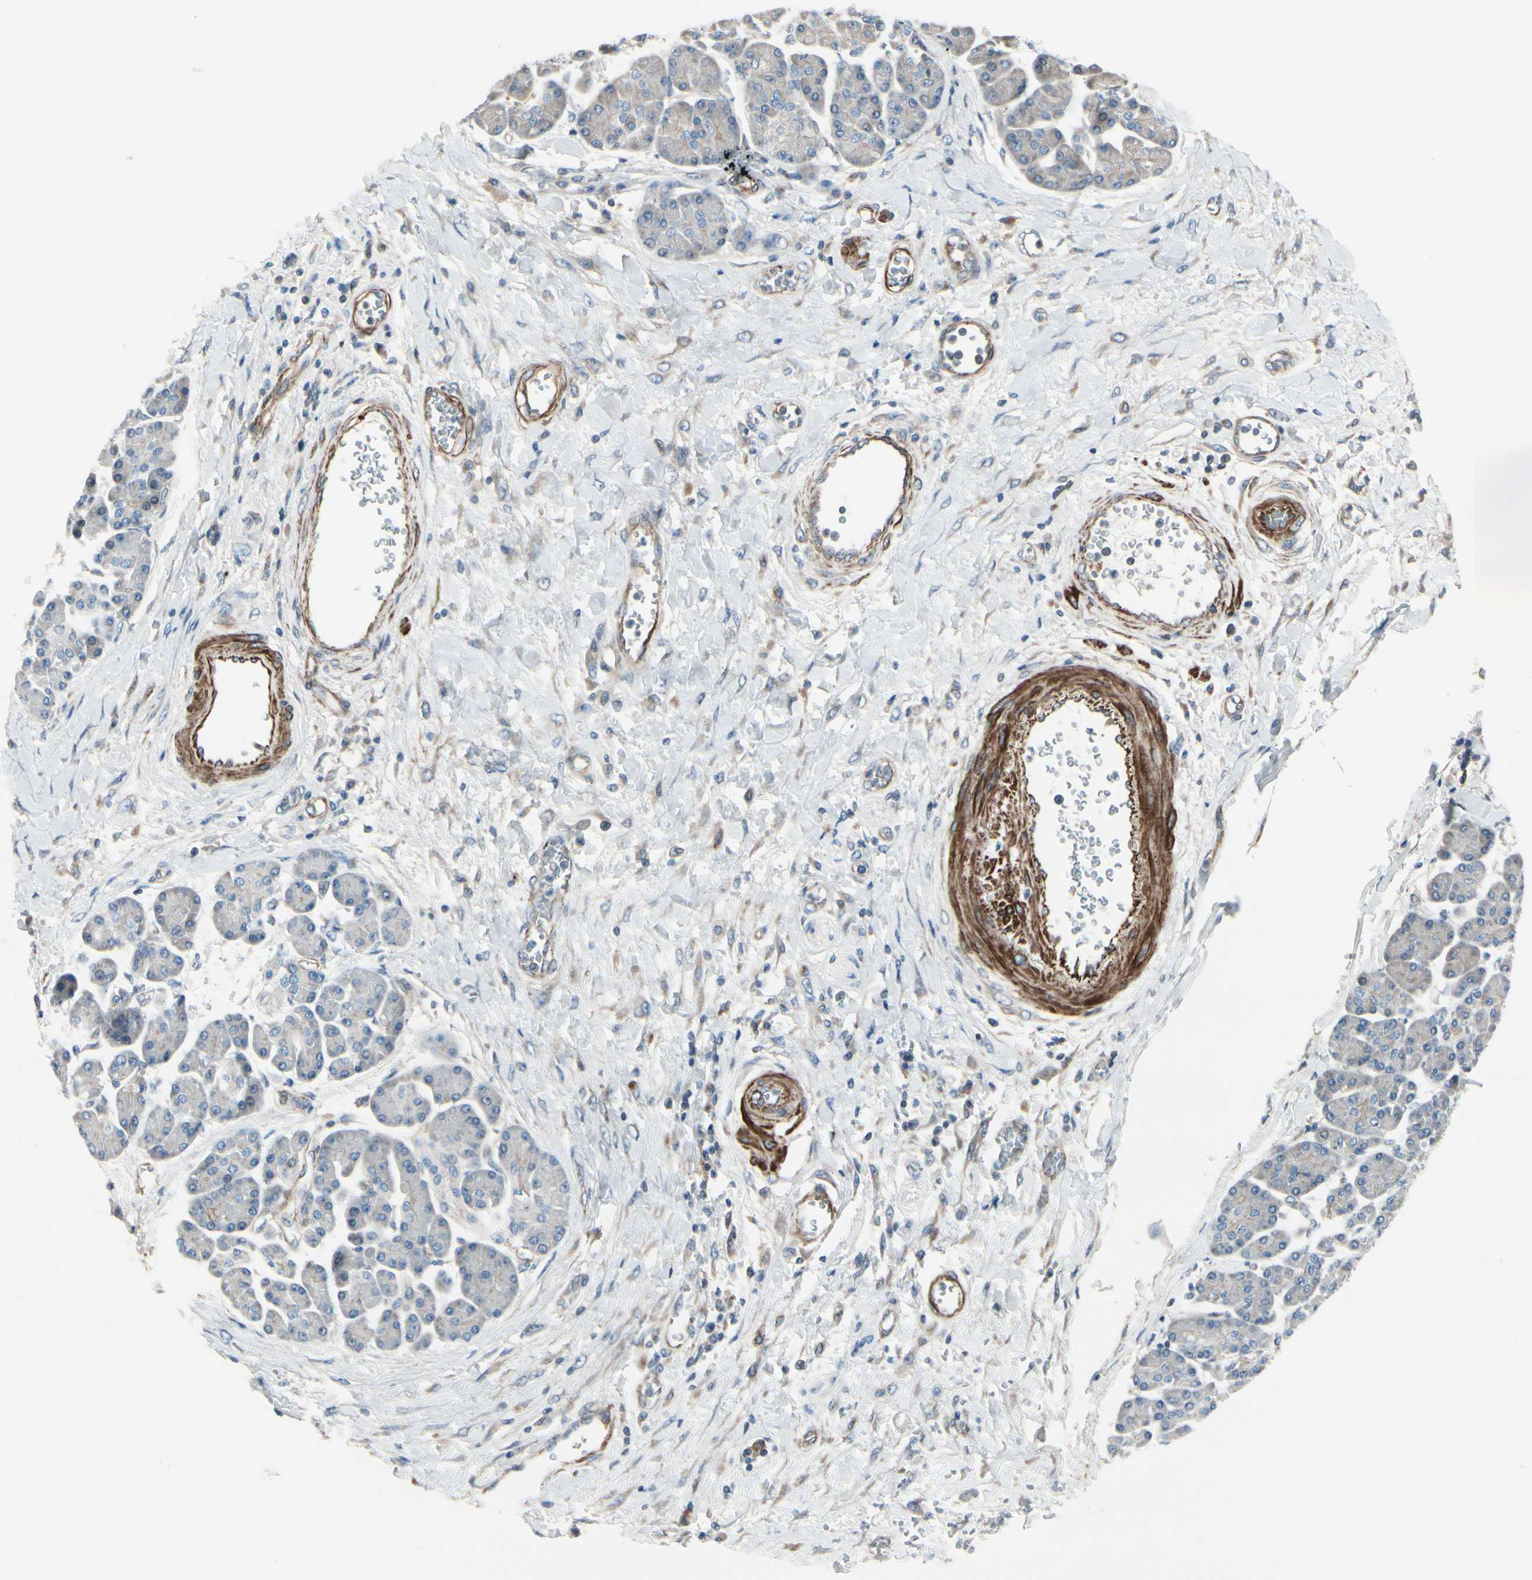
{"staining": {"intensity": "weak", "quantity": "<25%", "location": "cytoplasmic/membranous"}, "tissue": "pancreatic cancer", "cell_type": "Tumor cells", "image_type": "cancer", "snomed": [{"axis": "morphology", "description": "Adenocarcinoma, NOS"}, {"axis": "topography", "description": "Pancreas"}], "caption": "This is a histopathology image of immunohistochemistry staining of pancreatic cancer (adenocarcinoma), which shows no positivity in tumor cells.", "gene": "TPM1", "patient": {"sex": "female", "age": 70}}